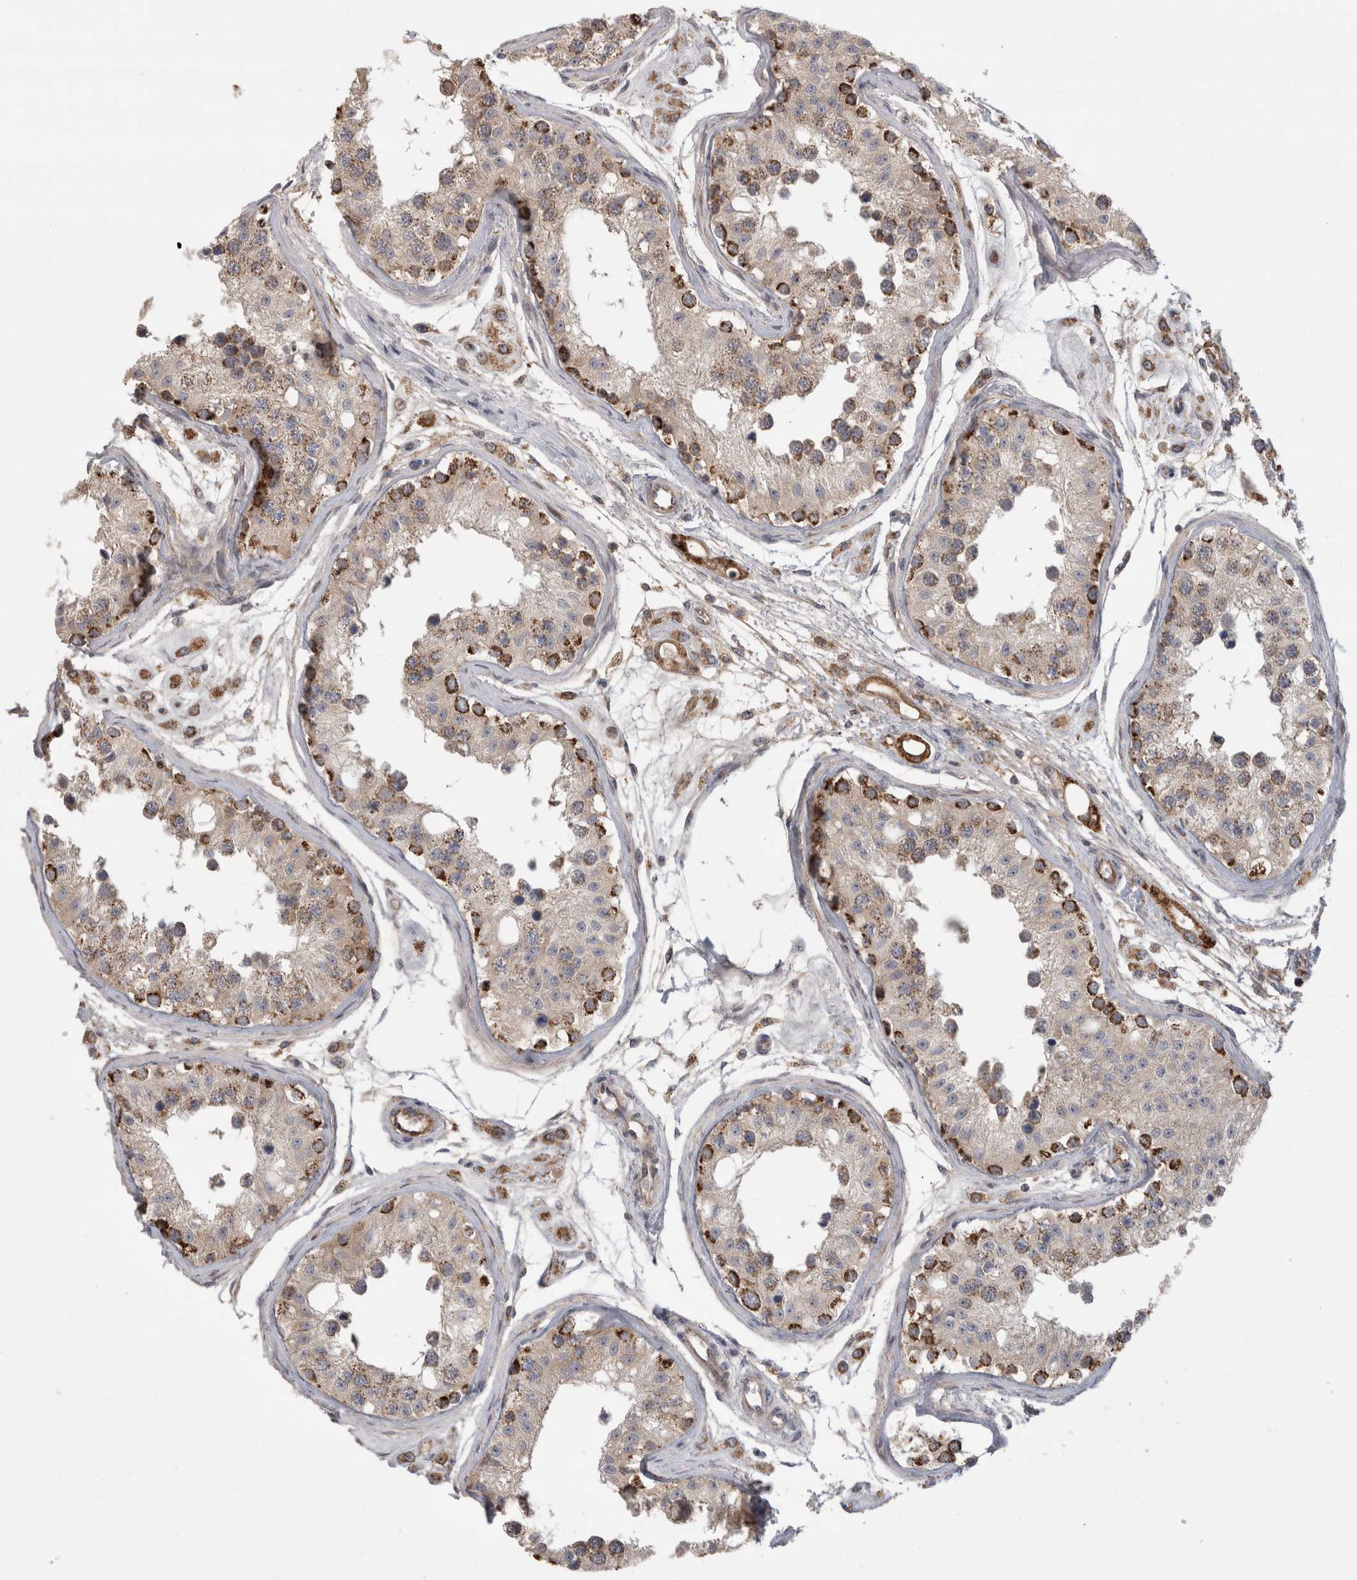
{"staining": {"intensity": "strong", "quantity": "<25%", "location": "cytoplasmic/membranous"}, "tissue": "testis", "cell_type": "Cells in seminiferous ducts", "image_type": "normal", "snomed": [{"axis": "morphology", "description": "Normal tissue, NOS"}, {"axis": "morphology", "description": "Adenocarcinoma, metastatic, NOS"}, {"axis": "topography", "description": "Testis"}], "caption": "Immunohistochemistry staining of normal testis, which reveals medium levels of strong cytoplasmic/membranous expression in about <25% of cells in seminiferous ducts indicating strong cytoplasmic/membranous protein staining. The staining was performed using DAB (3,3'-diaminobenzidine) (brown) for protein detection and nuclei were counterstained in hematoxylin (blue).", "gene": "DARS2", "patient": {"sex": "male", "age": 26}}